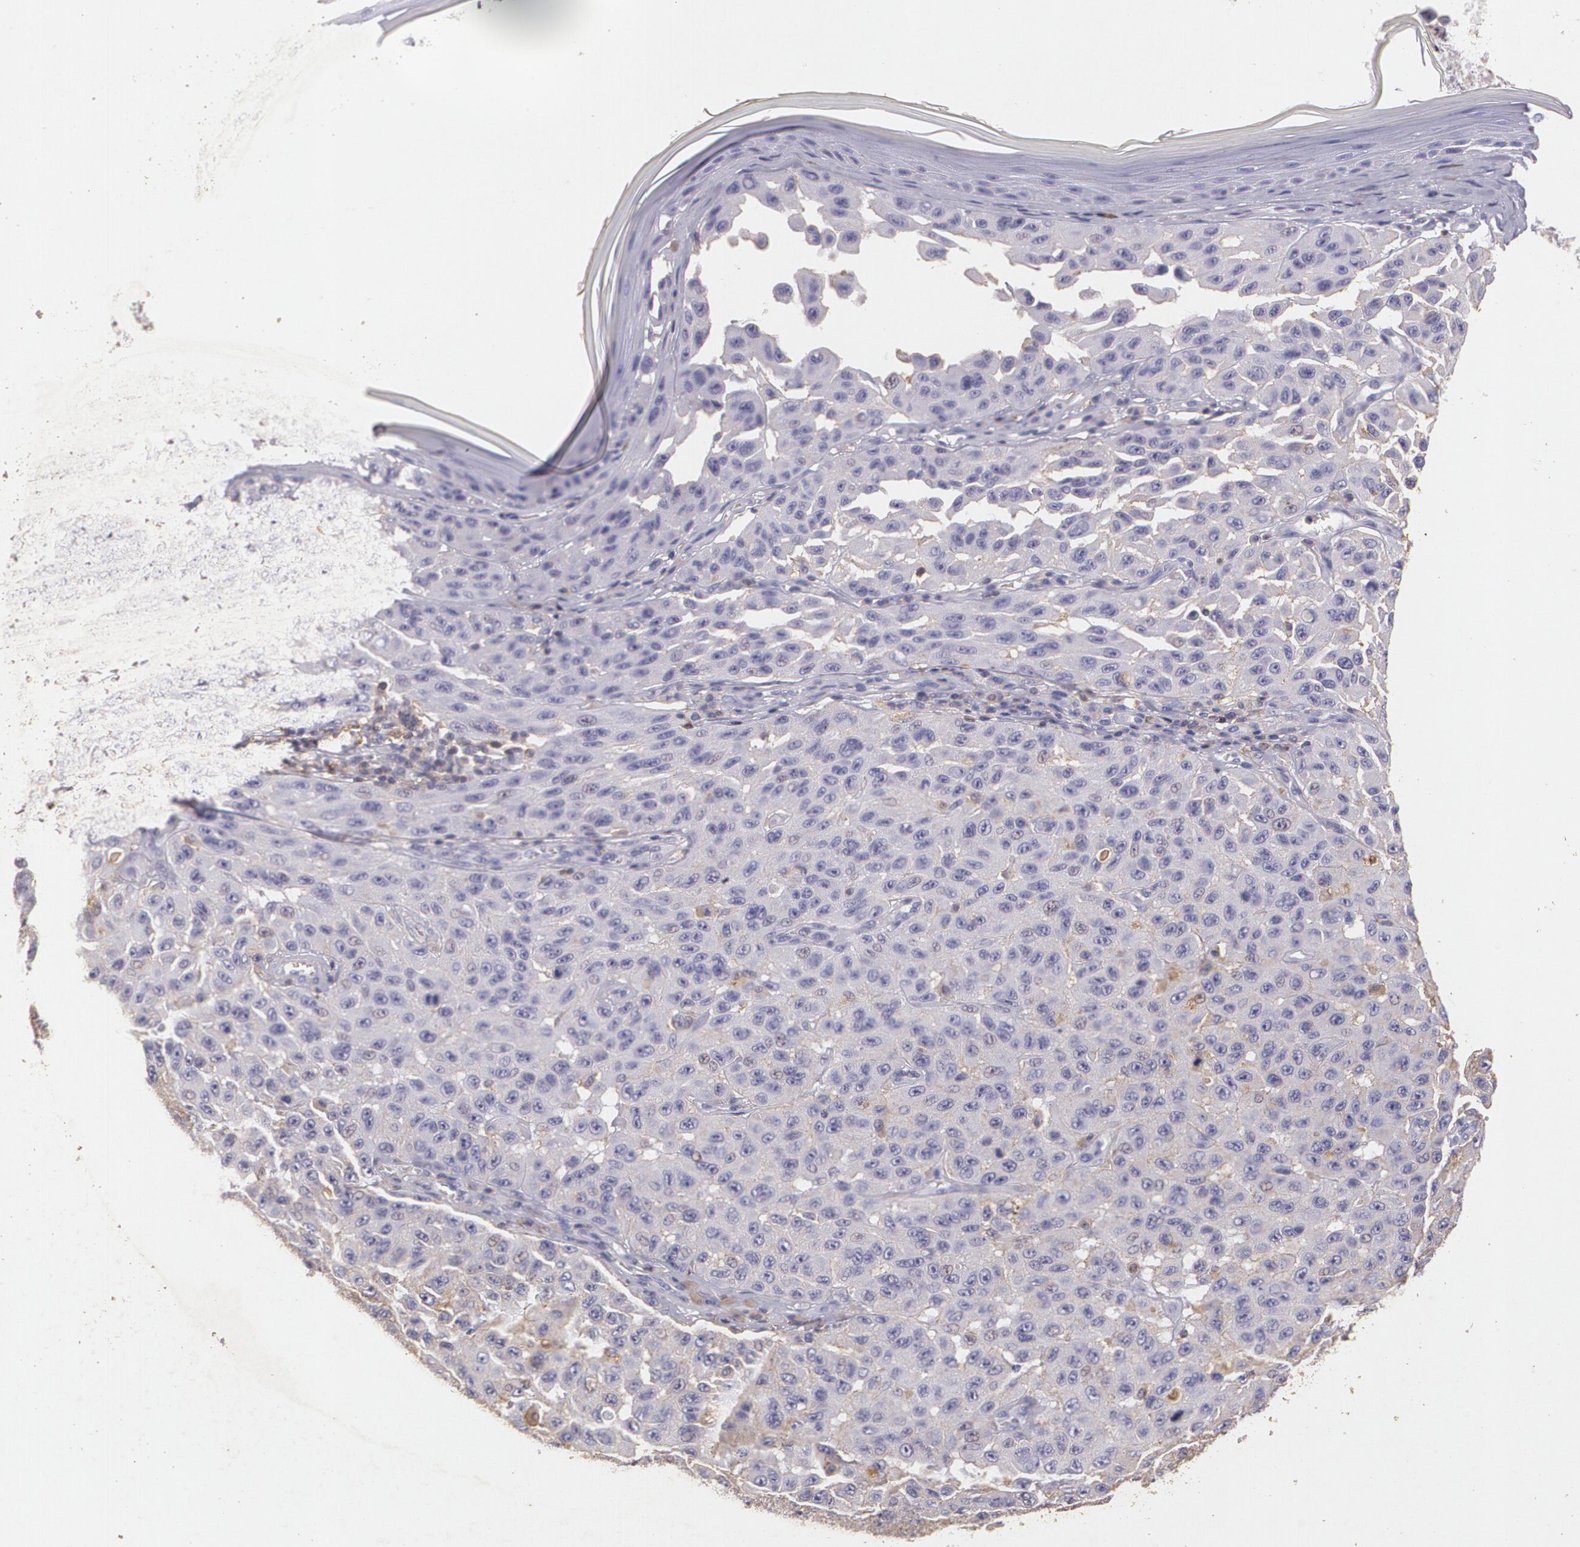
{"staining": {"intensity": "negative", "quantity": "none", "location": "none"}, "tissue": "melanoma", "cell_type": "Tumor cells", "image_type": "cancer", "snomed": [{"axis": "morphology", "description": "Malignant melanoma, NOS"}, {"axis": "topography", "description": "Skin"}], "caption": "Image shows no protein staining in tumor cells of malignant melanoma tissue.", "gene": "TGFBR1", "patient": {"sex": "male", "age": 30}}